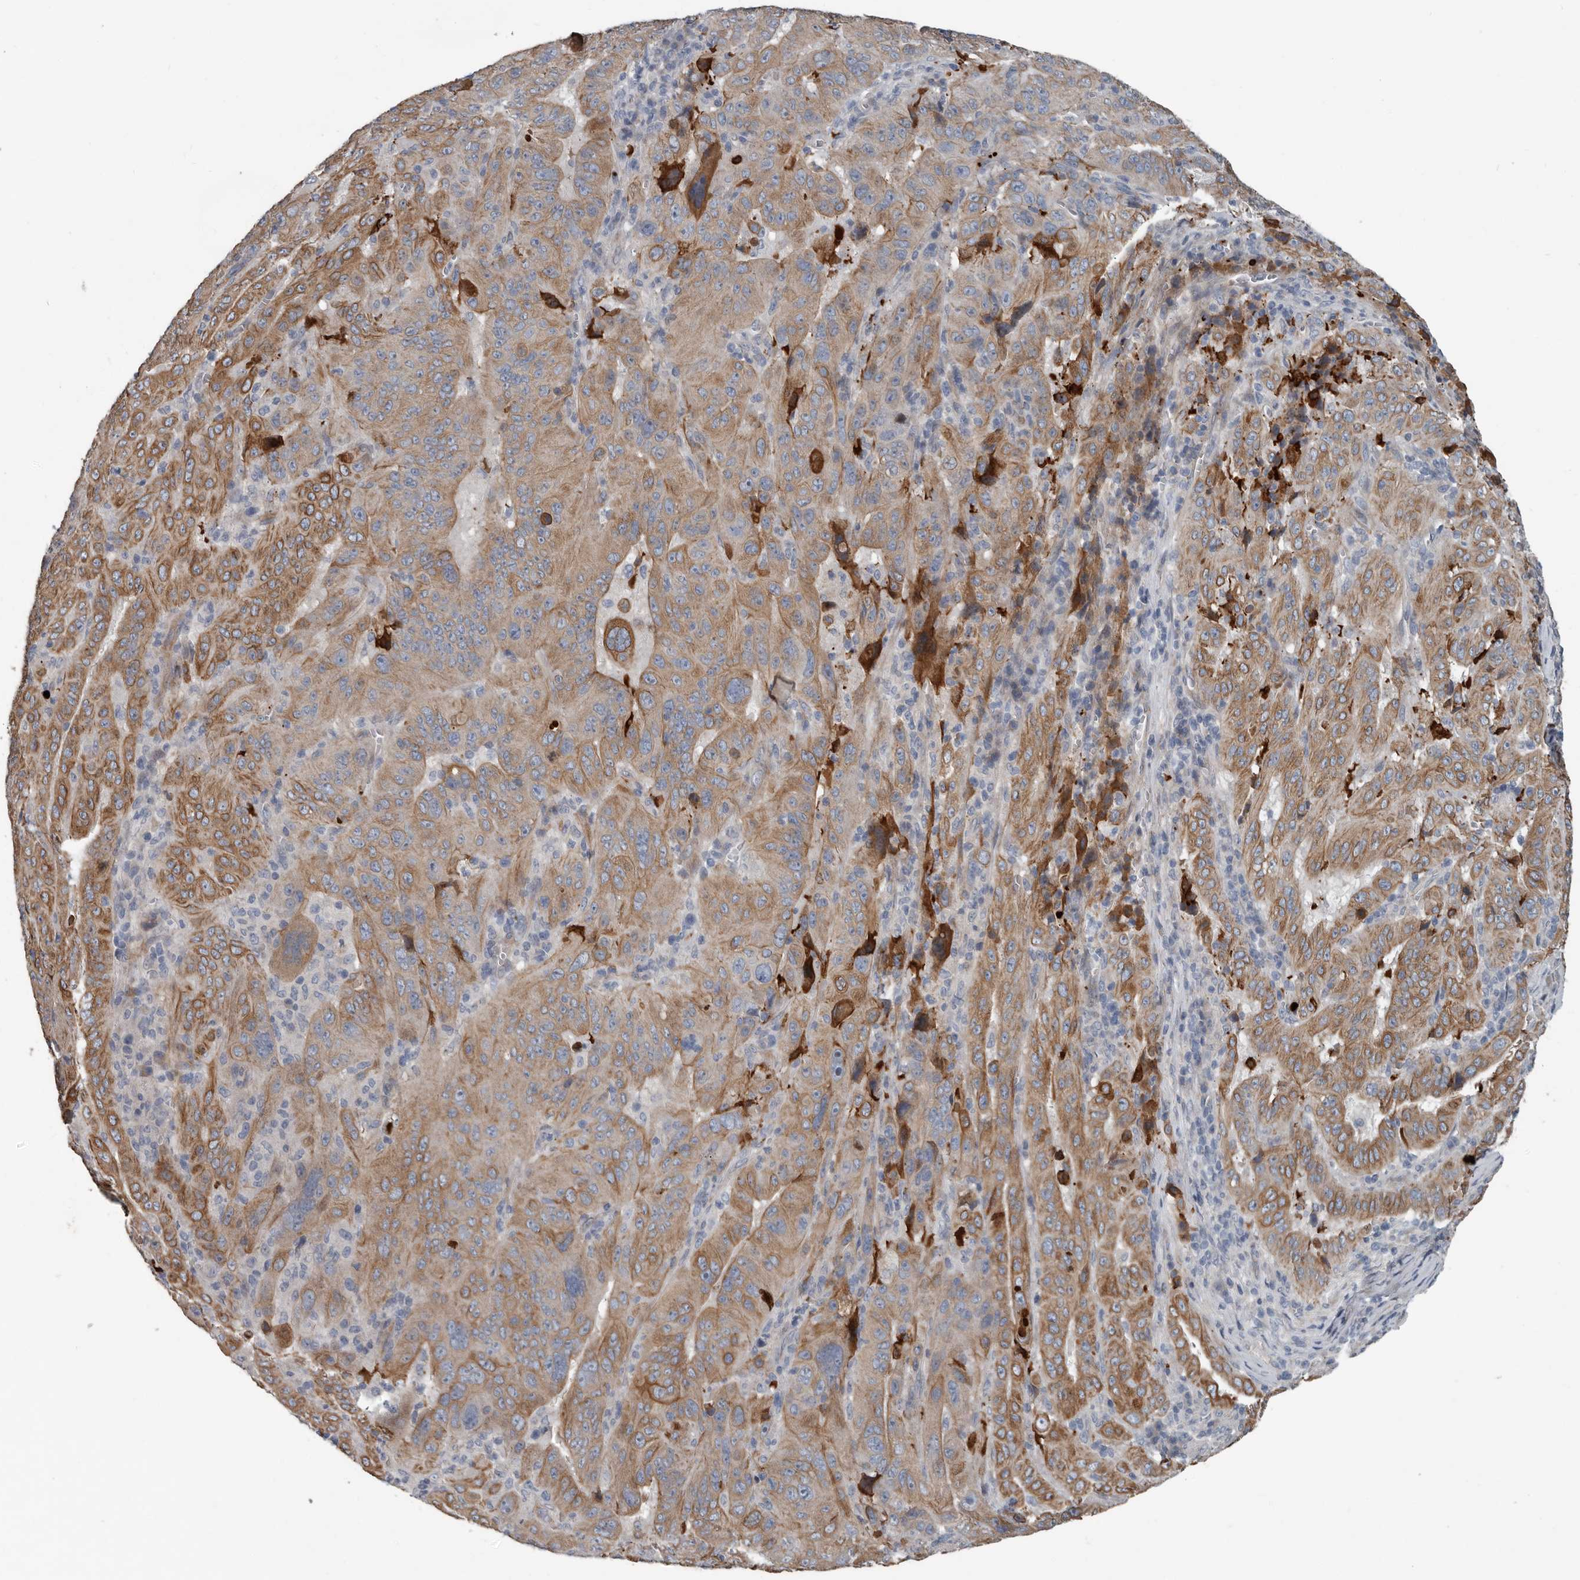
{"staining": {"intensity": "moderate", "quantity": ">75%", "location": "cytoplasmic/membranous"}, "tissue": "pancreatic cancer", "cell_type": "Tumor cells", "image_type": "cancer", "snomed": [{"axis": "morphology", "description": "Adenocarcinoma, NOS"}, {"axis": "topography", "description": "Pancreas"}], "caption": "Pancreatic cancer (adenocarcinoma) tissue exhibits moderate cytoplasmic/membranous staining in about >75% of tumor cells, visualized by immunohistochemistry. (Brightfield microscopy of DAB IHC at high magnification).", "gene": "DPY19L4", "patient": {"sex": "male", "age": 63}}